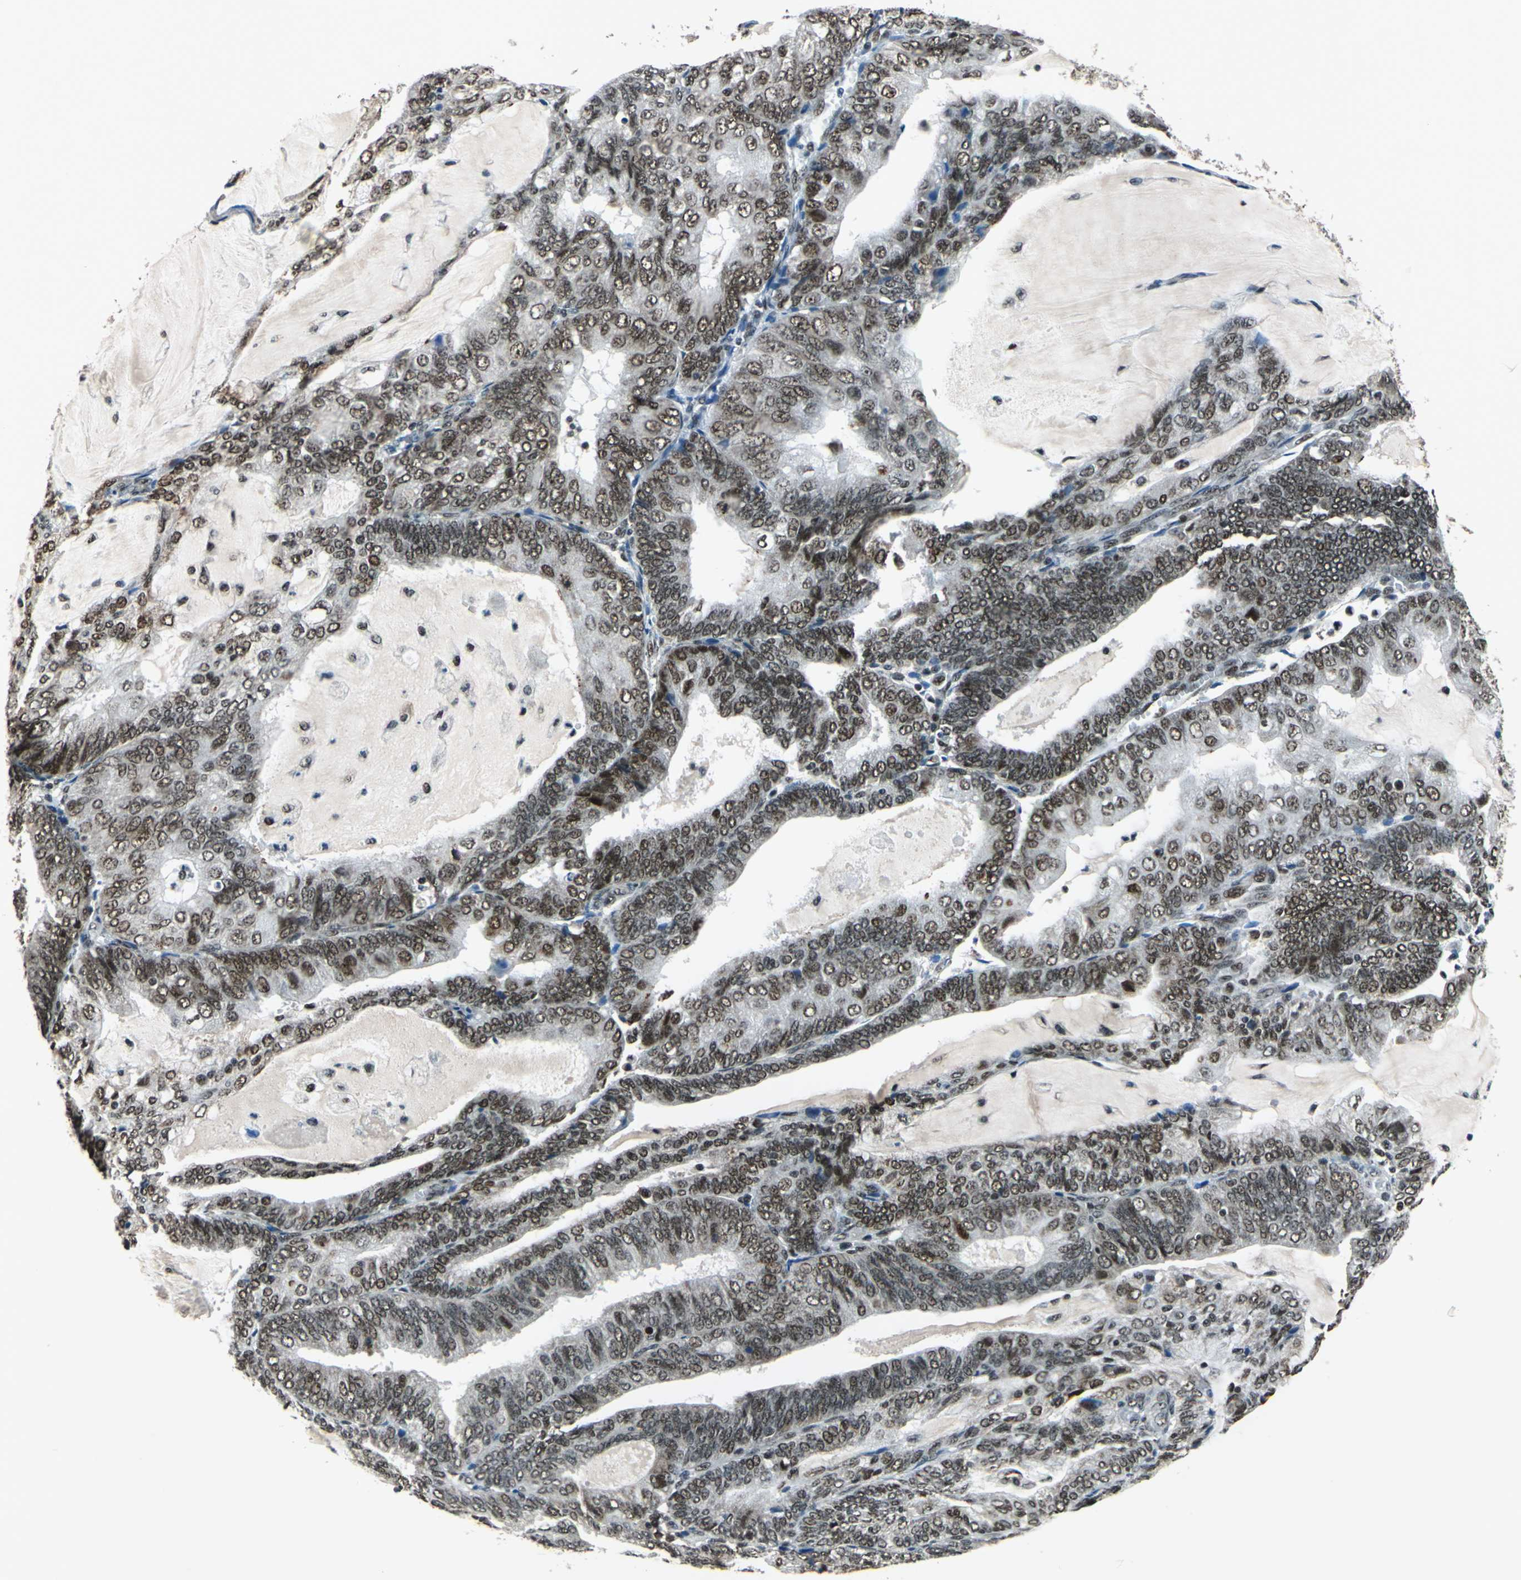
{"staining": {"intensity": "moderate", "quantity": ">75%", "location": "nuclear"}, "tissue": "endometrial cancer", "cell_type": "Tumor cells", "image_type": "cancer", "snomed": [{"axis": "morphology", "description": "Adenocarcinoma, NOS"}, {"axis": "topography", "description": "Endometrium"}], "caption": "A photomicrograph of endometrial adenocarcinoma stained for a protein shows moderate nuclear brown staining in tumor cells.", "gene": "BCLAF1", "patient": {"sex": "female", "age": 81}}